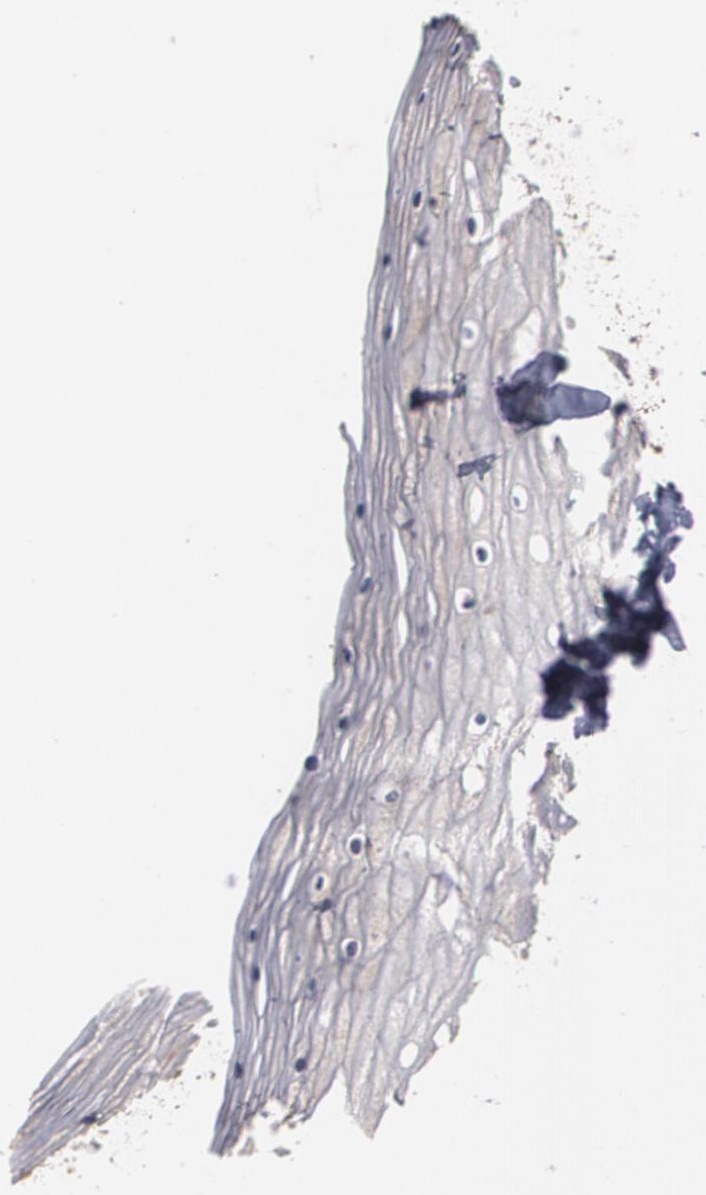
{"staining": {"intensity": "weak", "quantity": "<25%", "location": "cytoplasmic/membranous"}, "tissue": "vagina", "cell_type": "Squamous epithelial cells", "image_type": "normal", "snomed": [{"axis": "morphology", "description": "Normal tissue, NOS"}, {"axis": "topography", "description": "Vagina"}], "caption": "This is a micrograph of immunohistochemistry (IHC) staining of benign vagina, which shows no positivity in squamous epithelial cells. (Stains: DAB (3,3'-diaminobenzidine) immunohistochemistry (IHC) with hematoxylin counter stain, Microscopy: brightfield microscopy at high magnification).", "gene": "HTT", "patient": {"sex": "female", "age": 46}}